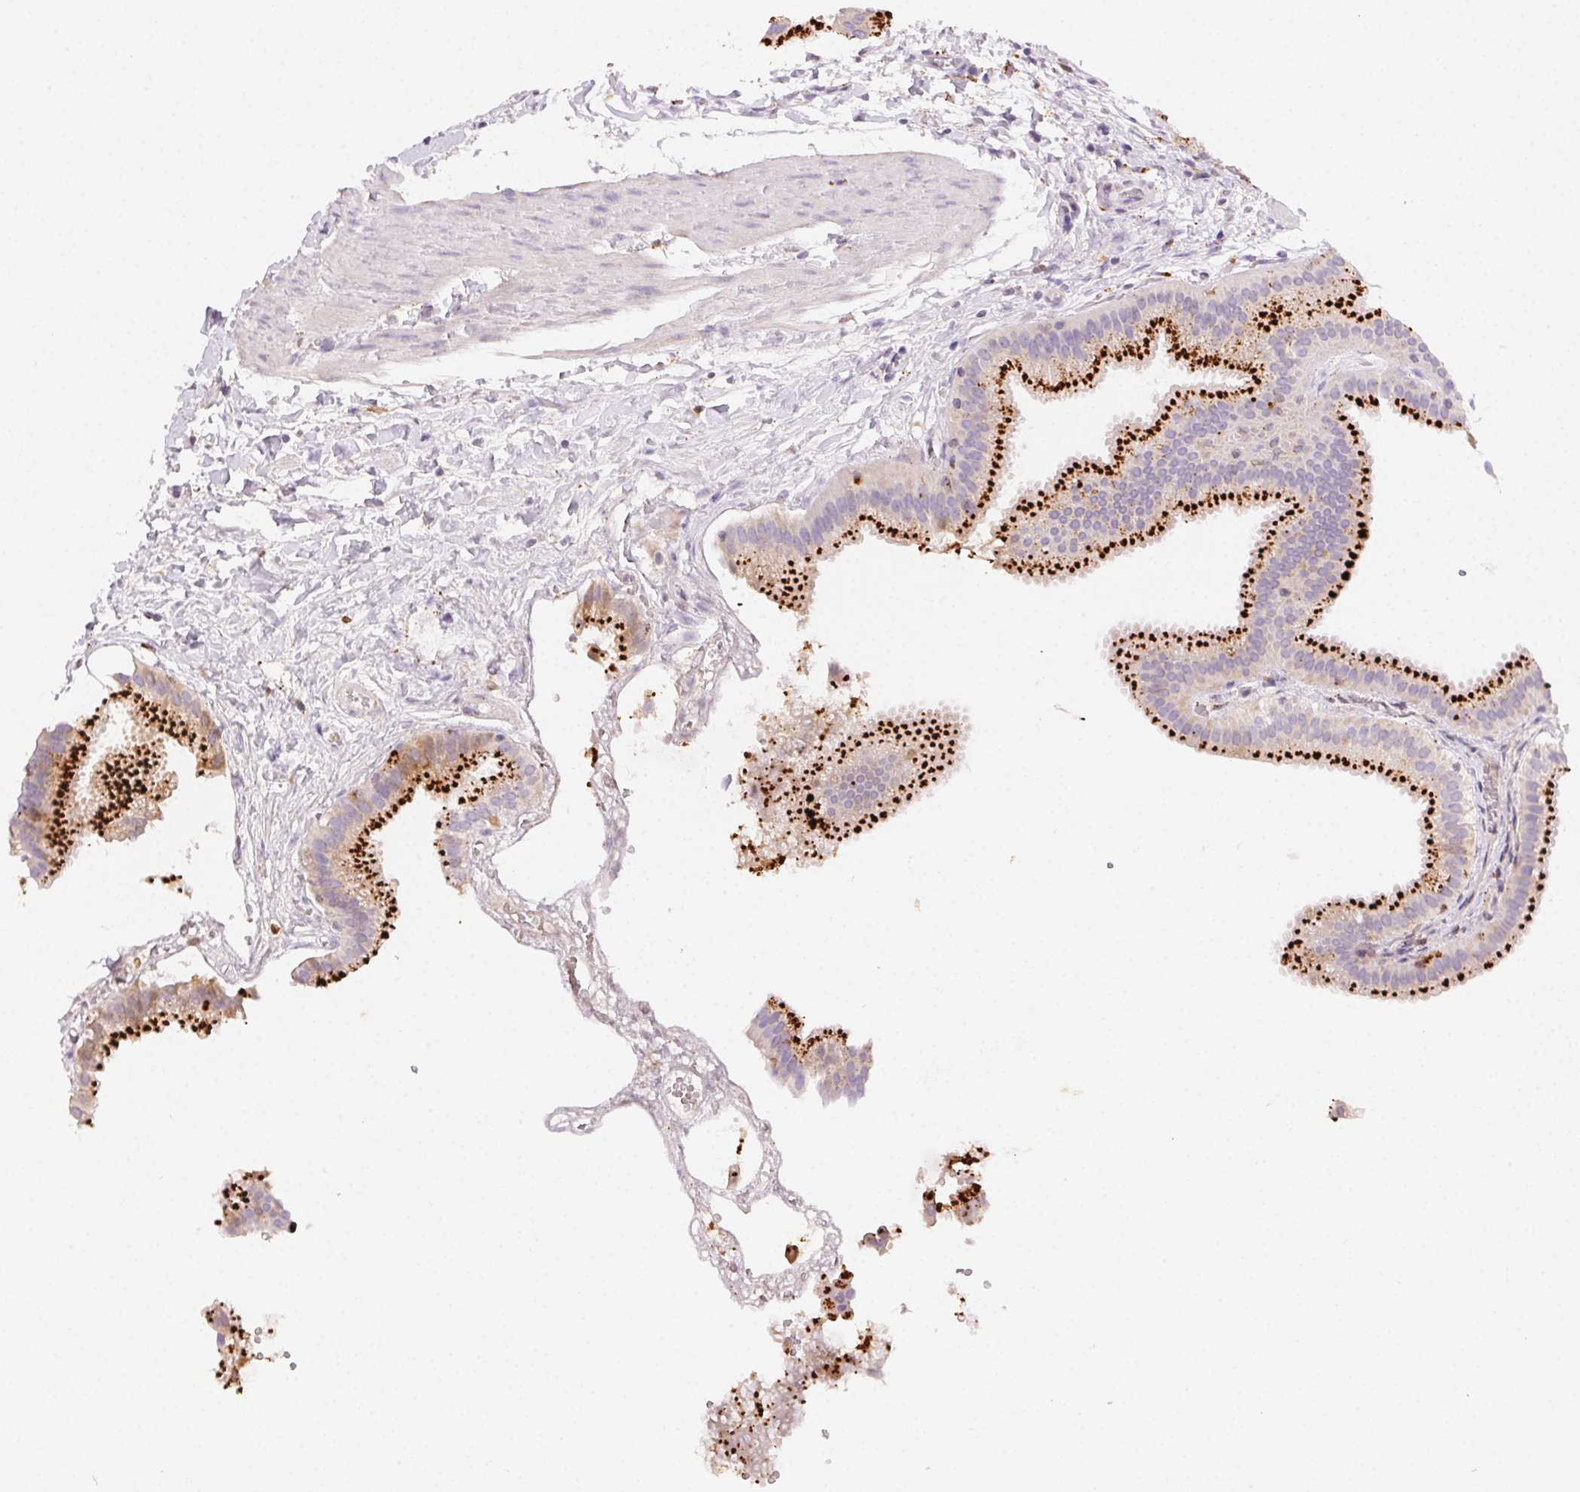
{"staining": {"intensity": "strong", "quantity": ">75%", "location": "cytoplasmic/membranous"}, "tissue": "gallbladder", "cell_type": "Glandular cells", "image_type": "normal", "snomed": [{"axis": "morphology", "description": "Normal tissue, NOS"}, {"axis": "topography", "description": "Gallbladder"}], "caption": "Gallbladder stained for a protein (brown) reveals strong cytoplasmic/membranous positive positivity in about >75% of glandular cells.", "gene": "SCPEP1", "patient": {"sex": "female", "age": 63}}